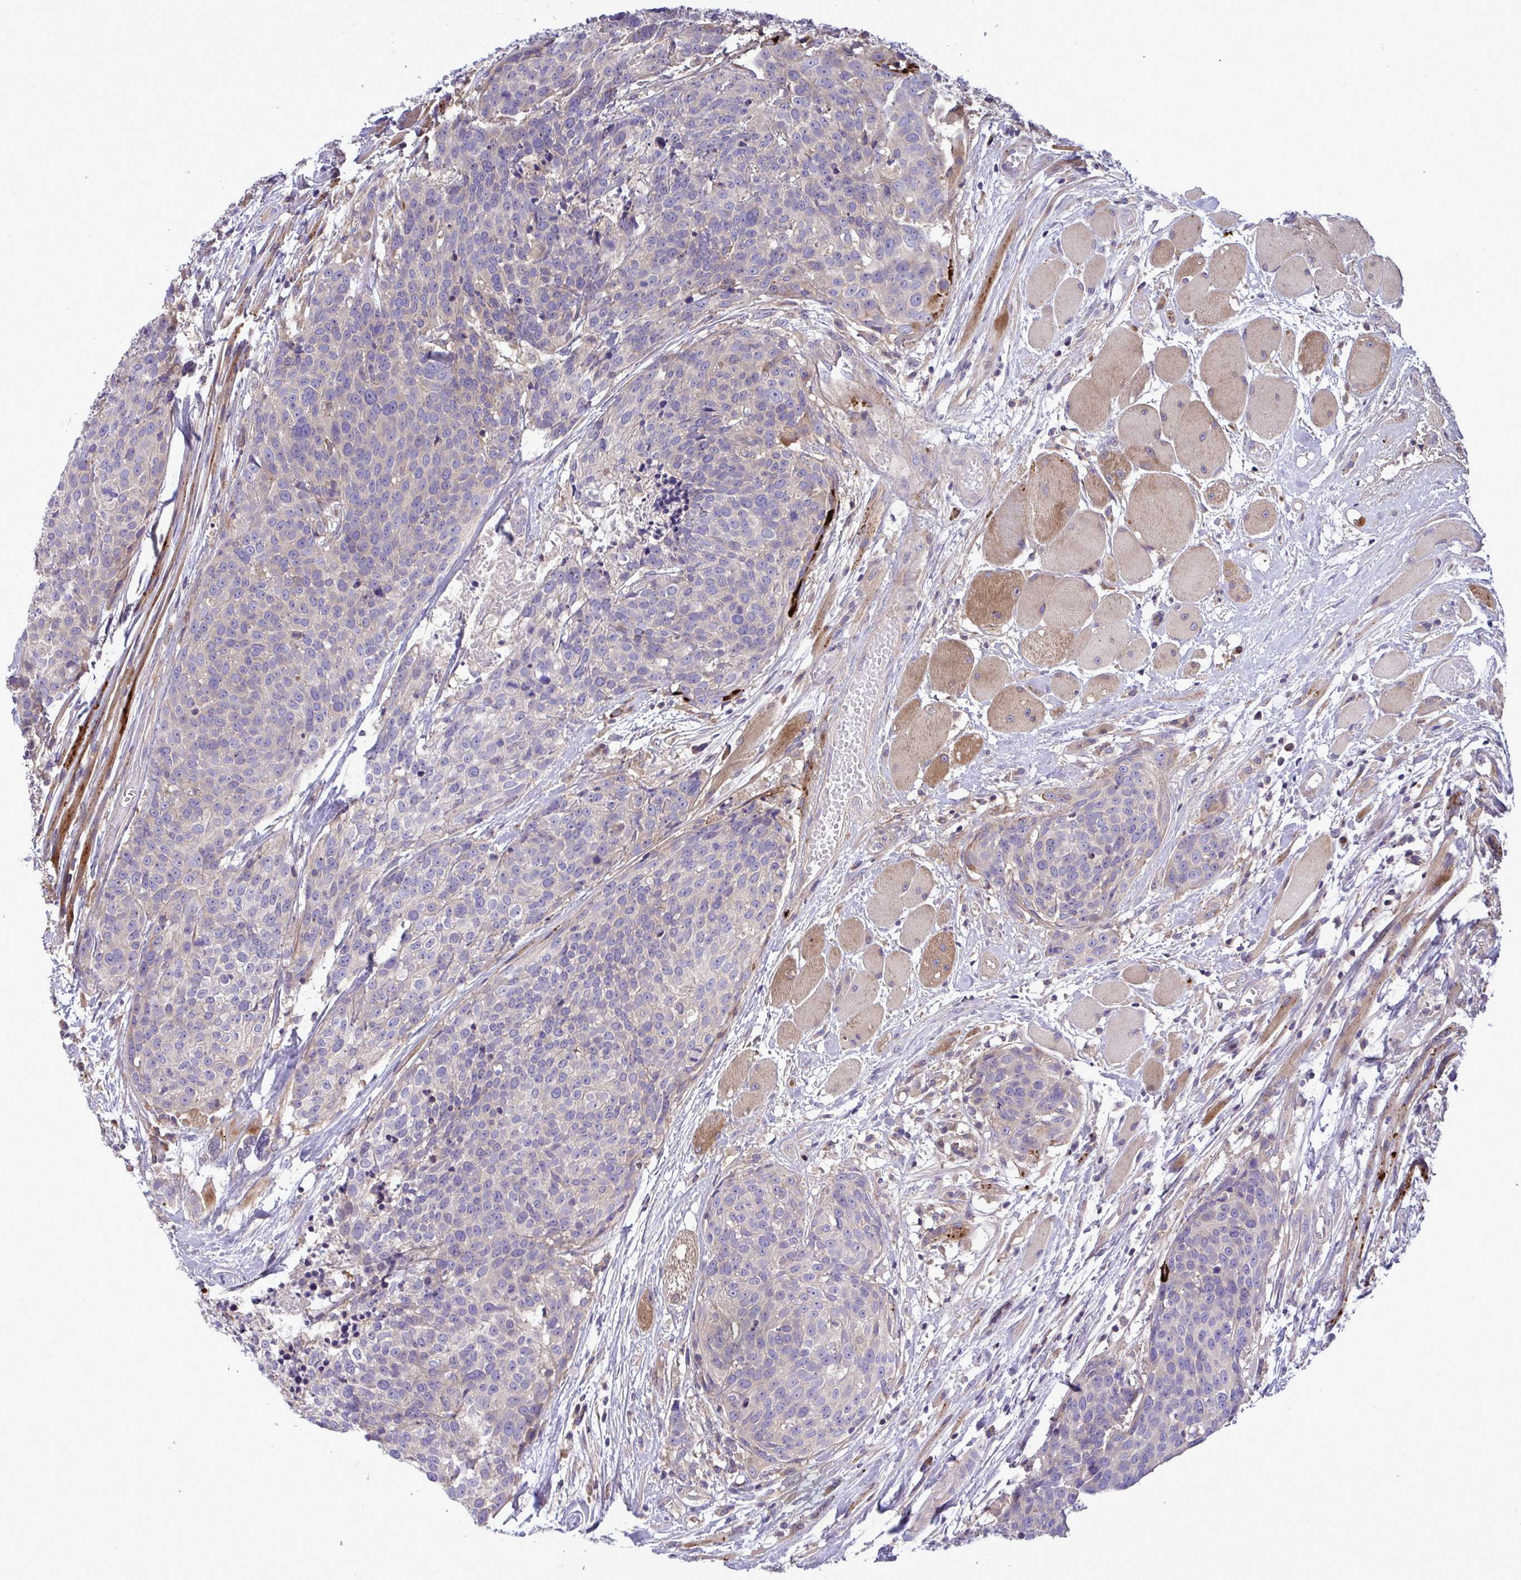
{"staining": {"intensity": "negative", "quantity": "none", "location": "none"}, "tissue": "head and neck cancer", "cell_type": "Tumor cells", "image_type": "cancer", "snomed": [{"axis": "morphology", "description": "Squamous cell carcinoma, NOS"}, {"axis": "topography", "description": "Oral tissue"}, {"axis": "topography", "description": "Head-Neck"}], "caption": "Squamous cell carcinoma (head and neck) was stained to show a protein in brown. There is no significant positivity in tumor cells.", "gene": "GRB14", "patient": {"sex": "male", "age": 64}}